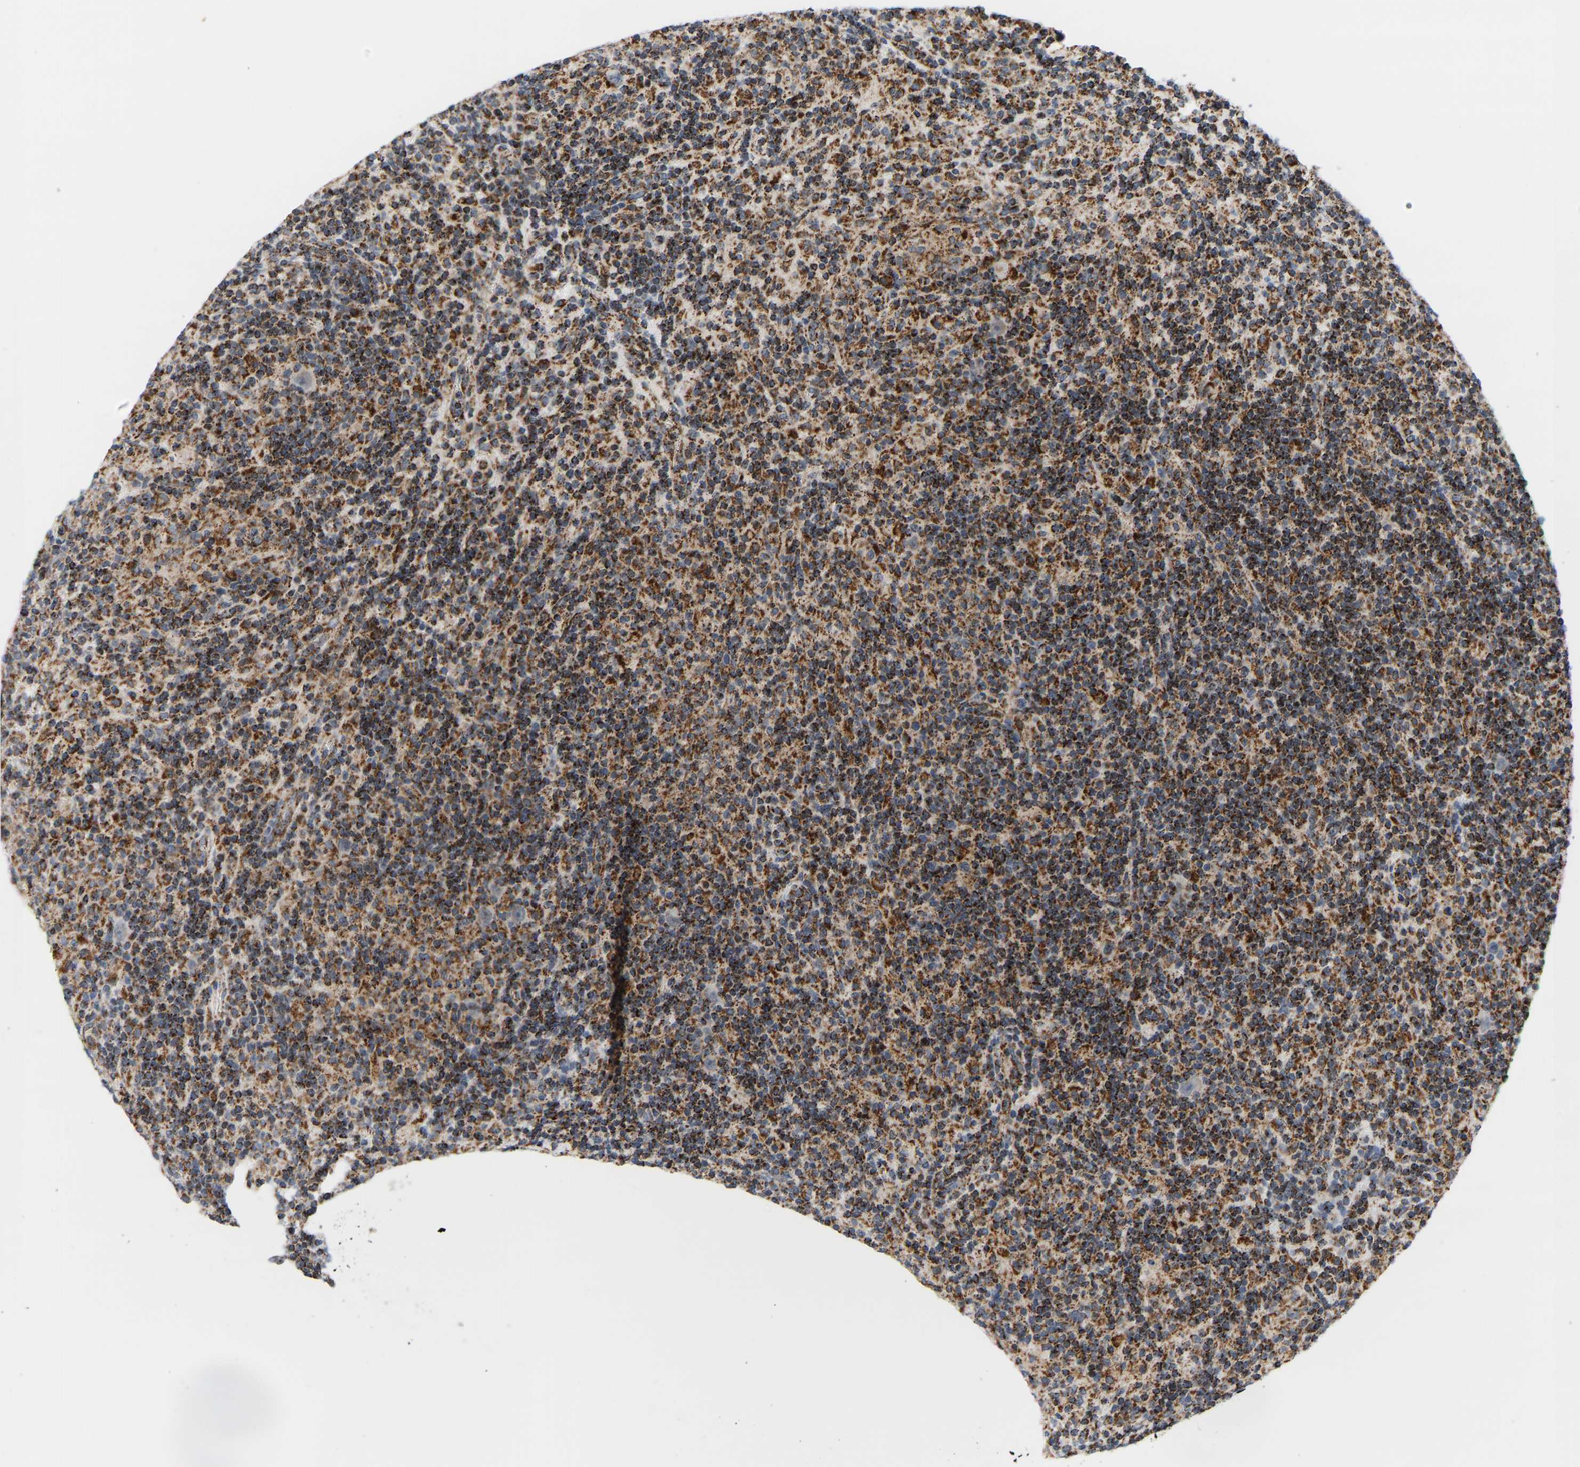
{"staining": {"intensity": "weak", "quantity": "25%-75%", "location": "cytoplasmic/membranous"}, "tissue": "lymphoma", "cell_type": "Tumor cells", "image_type": "cancer", "snomed": [{"axis": "morphology", "description": "Hodgkin's disease, NOS"}, {"axis": "topography", "description": "Lymph node"}], "caption": "Hodgkin's disease stained for a protein (brown) demonstrates weak cytoplasmic/membranous positive positivity in about 25%-75% of tumor cells.", "gene": "GPSM2", "patient": {"sex": "male", "age": 70}}